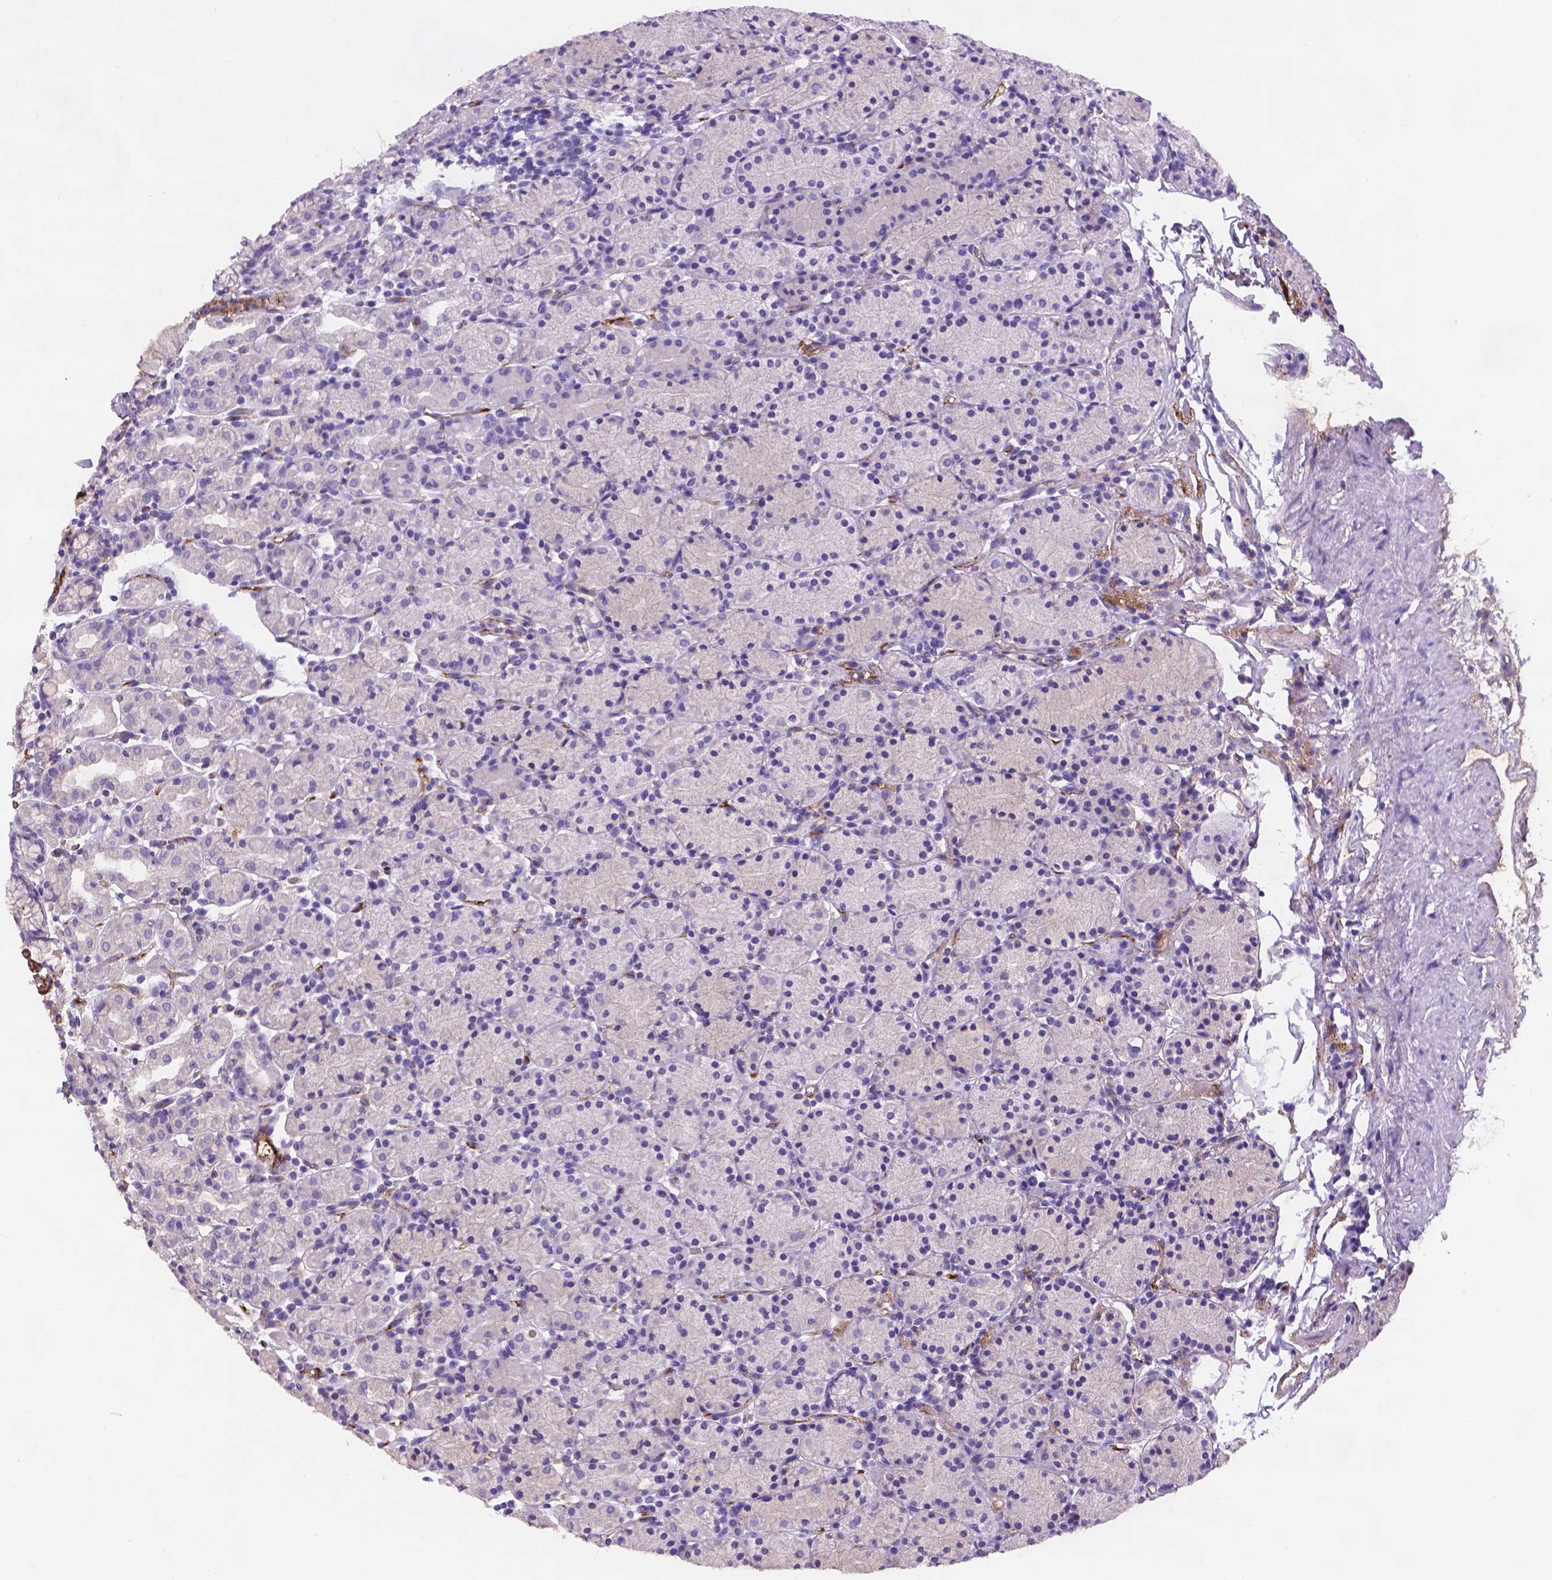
{"staining": {"intensity": "negative", "quantity": "none", "location": "none"}, "tissue": "stomach", "cell_type": "Glandular cells", "image_type": "normal", "snomed": [{"axis": "morphology", "description": "Normal tissue, NOS"}, {"axis": "topography", "description": "Stomach, upper"}, {"axis": "topography", "description": "Stomach"}], "caption": "DAB (3,3'-diaminobenzidine) immunohistochemical staining of normal stomach demonstrates no significant expression in glandular cells. (Brightfield microscopy of DAB immunohistochemistry at high magnification).", "gene": "APOE", "patient": {"sex": "male", "age": 62}}